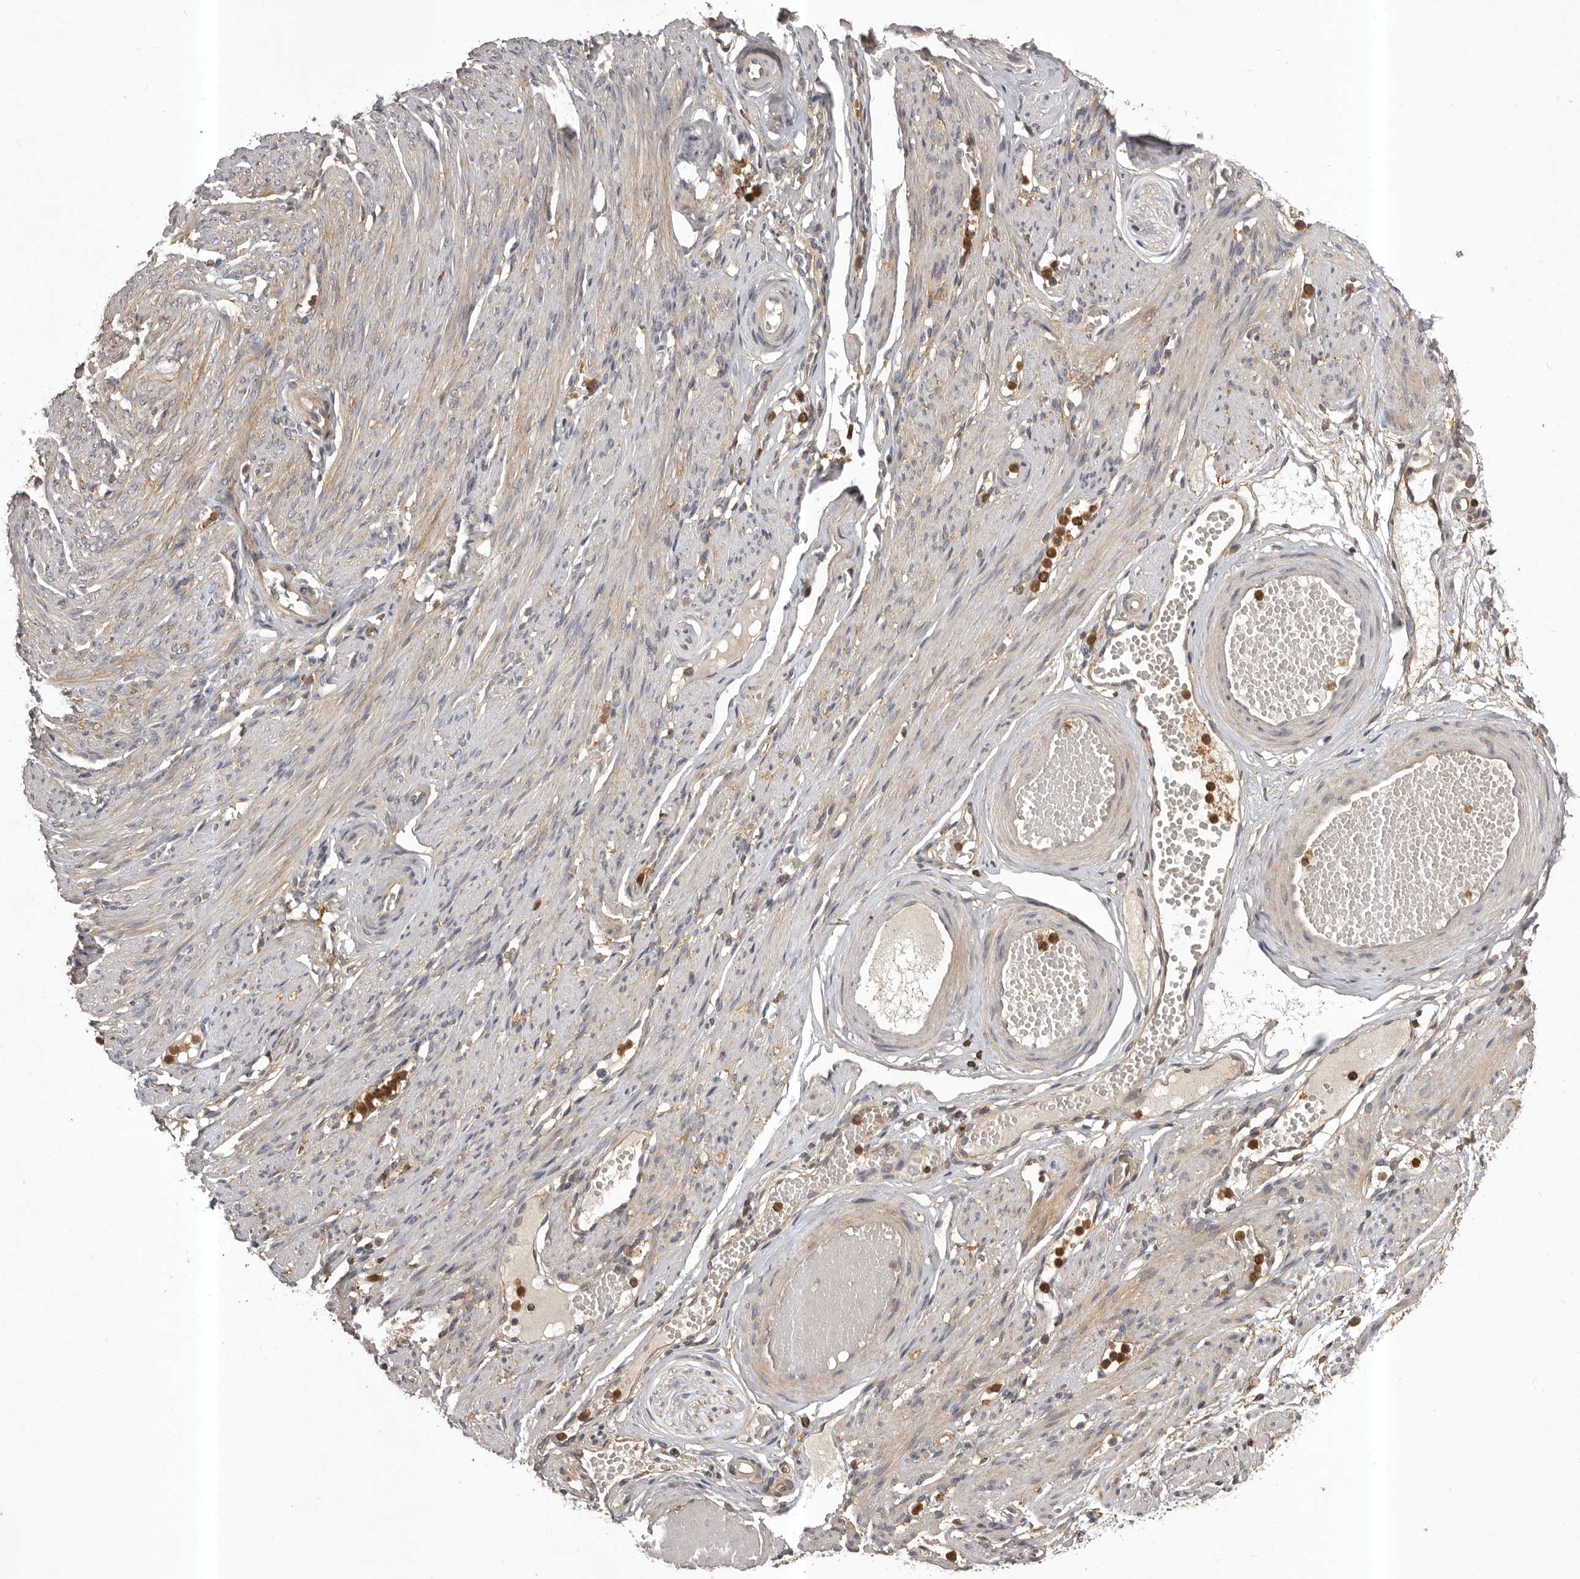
{"staining": {"intensity": "moderate", "quantity": ">75%", "location": "cytoplasmic/membranous"}, "tissue": "adipose tissue", "cell_type": "Adipocytes", "image_type": "normal", "snomed": [{"axis": "morphology", "description": "Normal tissue, NOS"}, {"axis": "topography", "description": "Smooth muscle"}, {"axis": "topography", "description": "Peripheral nerve tissue"}], "caption": "Immunohistochemical staining of unremarkable human adipose tissue reveals >75% levels of moderate cytoplasmic/membranous protein expression in about >75% of adipocytes.", "gene": "GLIPR2", "patient": {"sex": "female", "age": 39}}